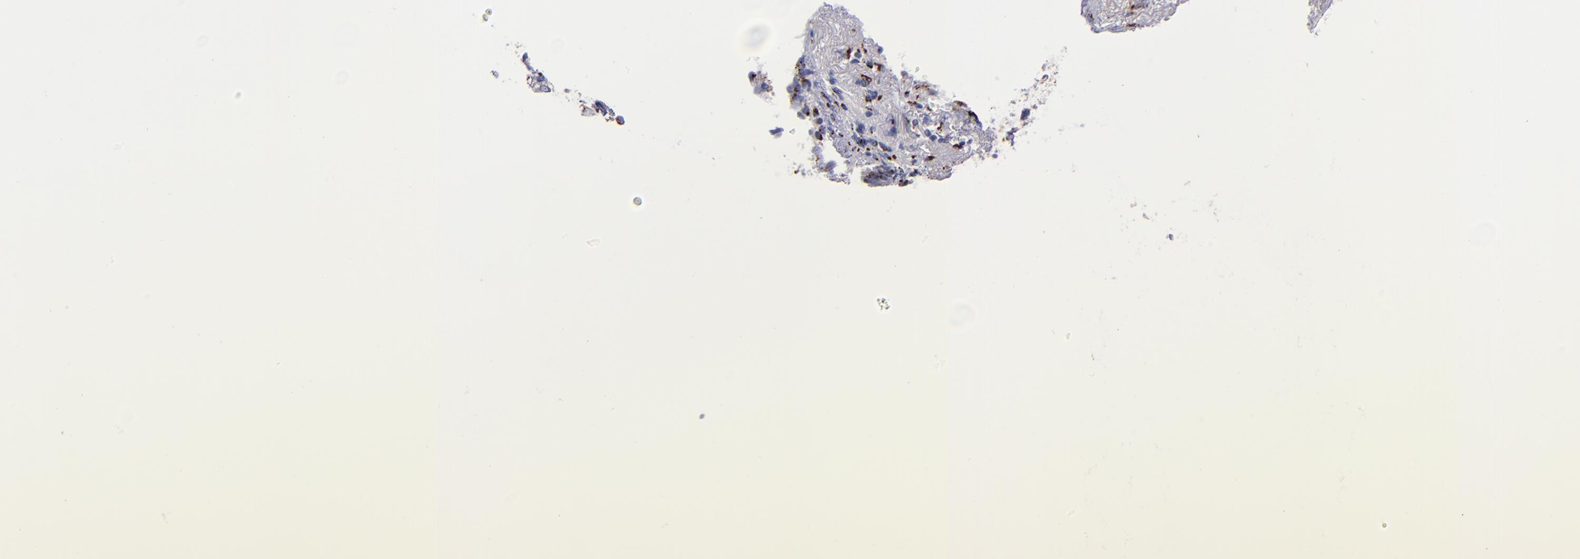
{"staining": {"intensity": "moderate", "quantity": ">75%", "location": "cytoplasmic/membranous"}, "tissue": "lung cancer", "cell_type": "Tumor cells", "image_type": "cancer", "snomed": [{"axis": "morphology", "description": "Adenocarcinoma, NOS"}, {"axis": "topography", "description": "Lung"}], "caption": "Adenocarcinoma (lung) stained with DAB (3,3'-diaminobenzidine) immunohistochemistry (IHC) demonstrates medium levels of moderate cytoplasmic/membranous expression in about >75% of tumor cells.", "gene": "GOLIM4", "patient": {"sex": "female", "age": 64}}